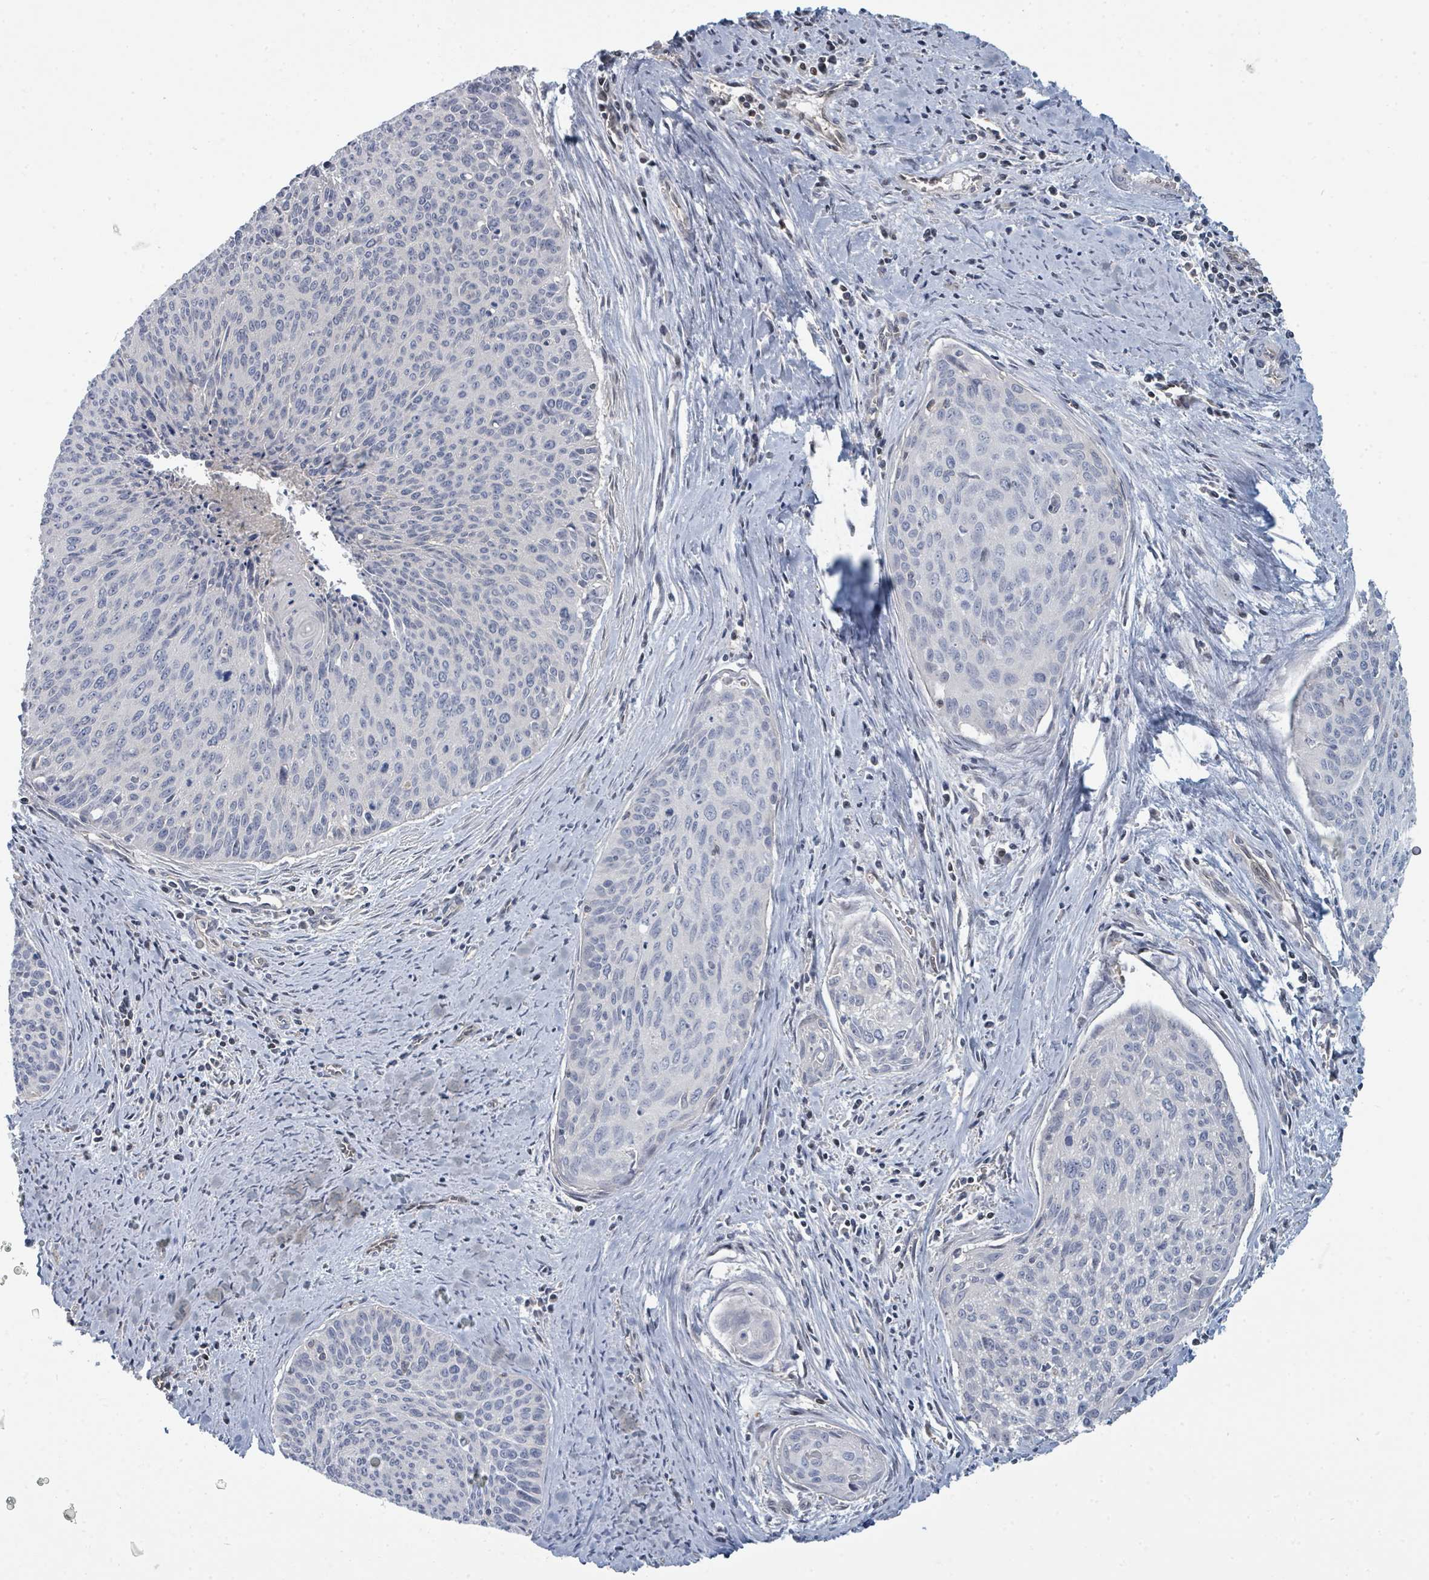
{"staining": {"intensity": "negative", "quantity": "none", "location": "none"}, "tissue": "cervical cancer", "cell_type": "Tumor cells", "image_type": "cancer", "snomed": [{"axis": "morphology", "description": "Squamous cell carcinoma, NOS"}, {"axis": "topography", "description": "Cervix"}], "caption": "This is a photomicrograph of immunohistochemistry staining of squamous cell carcinoma (cervical), which shows no expression in tumor cells. (Brightfield microscopy of DAB (3,3'-diaminobenzidine) immunohistochemistry at high magnification).", "gene": "SLC25A45", "patient": {"sex": "female", "age": 55}}